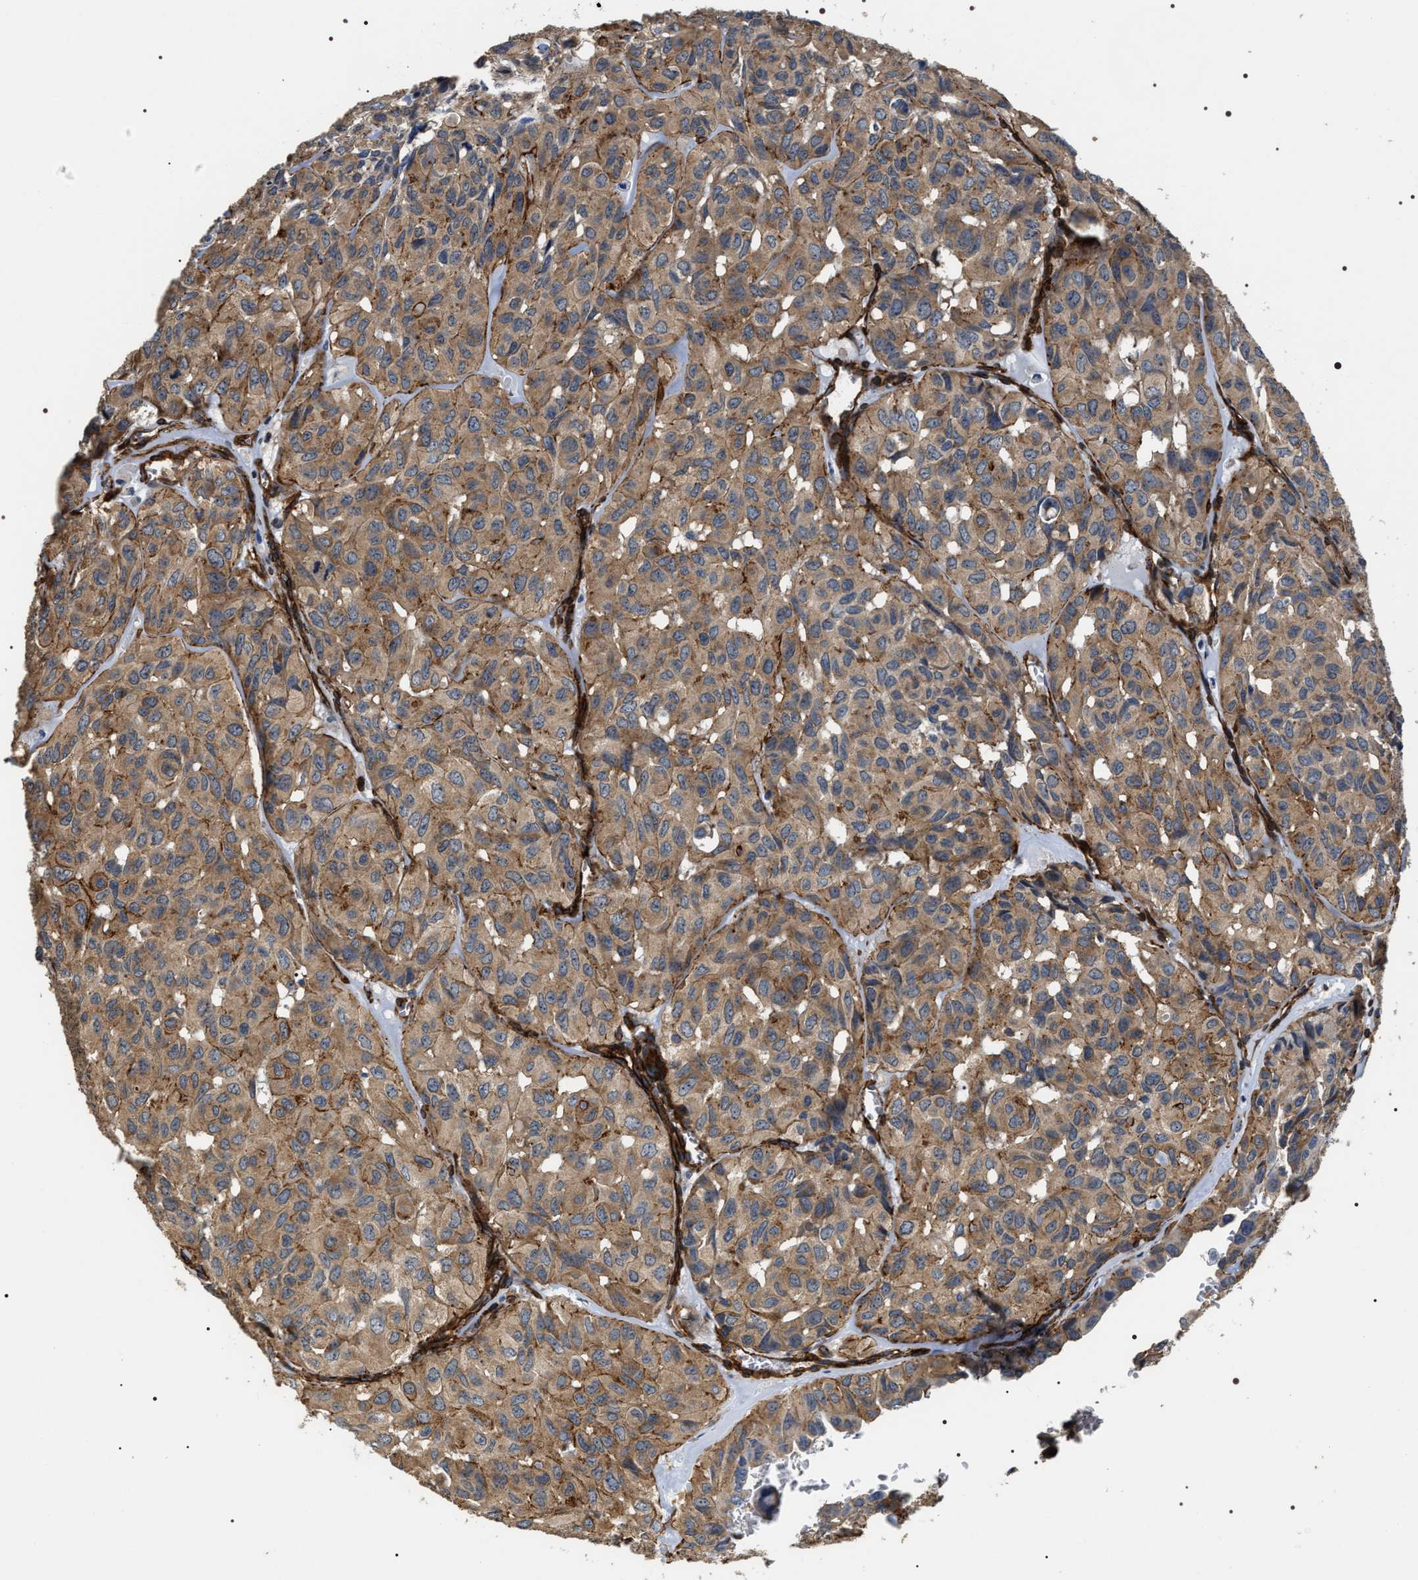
{"staining": {"intensity": "moderate", "quantity": ">75%", "location": "cytoplasmic/membranous"}, "tissue": "head and neck cancer", "cell_type": "Tumor cells", "image_type": "cancer", "snomed": [{"axis": "morphology", "description": "Adenocarcinoma, NOS"}, {"axis": "topography", "description": "Salivary gland, NOS"}, {"axis": "topography", "description": "Head-Neck"}], "caption": "Immunohistochemical staining of human adenocarcinoma (head and neck) demonstrates moderate cytoplasmic/membranous protein staining in about >75% of tumor cells.", "gene": "ZC3HAV1L", "patient": {"sex": "female", "age": 76}}